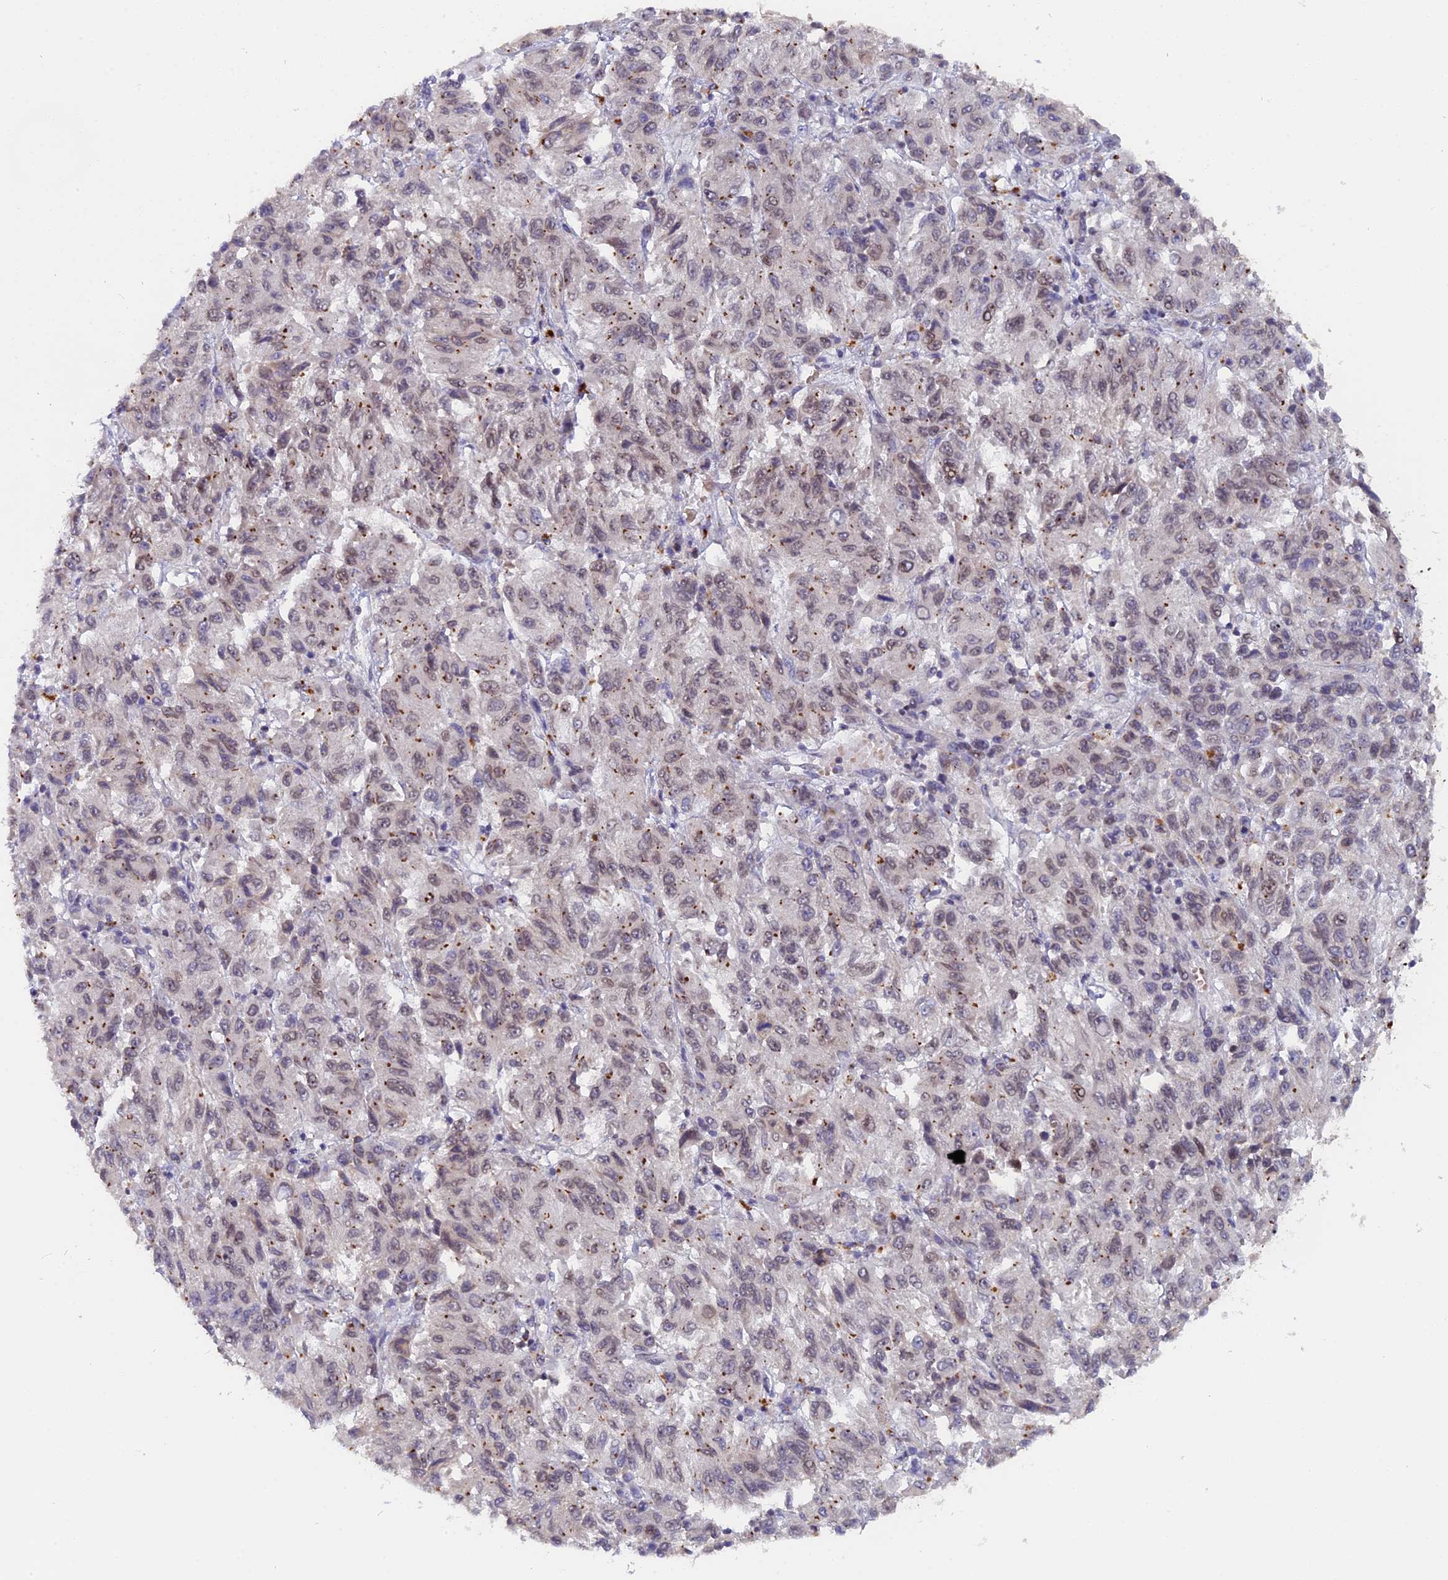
{"staining": {"intensity": "weak", "quantity": "25%-75%", "location": "cytoplasmic/membranous,nuclear"}, "tissue": "melanoma", "cell_type": "Tumor cells", "image_type": "cancer", "snomed": [{"axis": "morphology", "description": "Malignant melanoma, Metastatic site"}, {"axis": "topography", "description": "Lung"}], "caption": "Immunohistochemistry (IHC) of human malignant melanoma (metastatic site) exhibits low levels of weak cytoplasmic/membranous and nuclear expression in approximately 25%-75% of tumor cells. (DAB (3,3'-diaminobenzidine) IHC with brightfield microscopy, high magnification).", "gene": "PYGO1", "patient": {"sex": "male", "age": 64}}